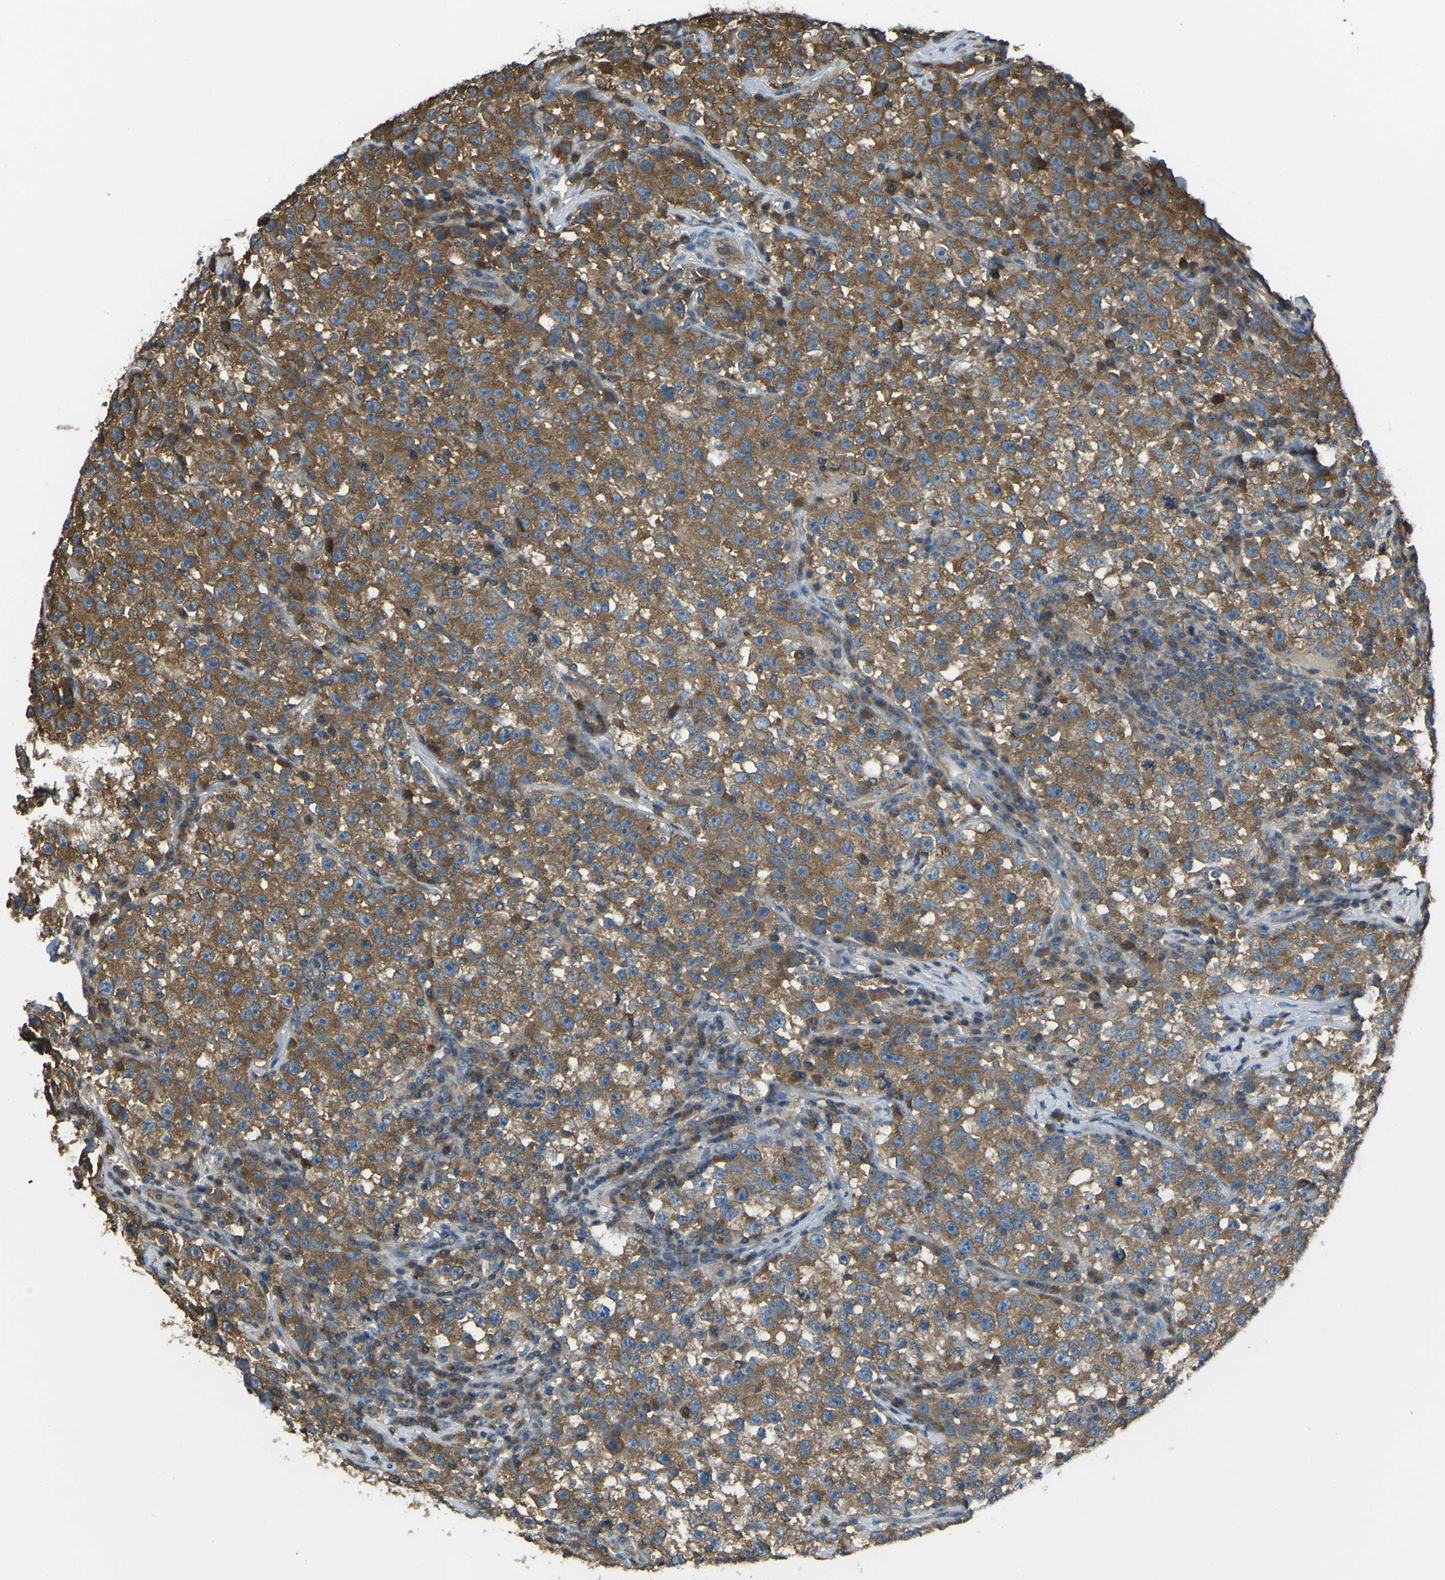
{"staining": {"intensity": "moderate", "quantity": ">75%", "location": "cytoplasmic/membranous"}, "tissue": "testis cancer", "cell_type": "Tumor cells", "image_type": "cancer", "snomed": [{"axis": "morphology", "description": "Seminoma, NOS"}, {"axis": "topography", "description": "Testis"}], "caption": "Testis cancer stained for a protein exhibits moderate cytoplasmic/membranous positivity in tumor cells.", "gene": "AIMP1", "patient": {"sex": "male", "age": 22}}